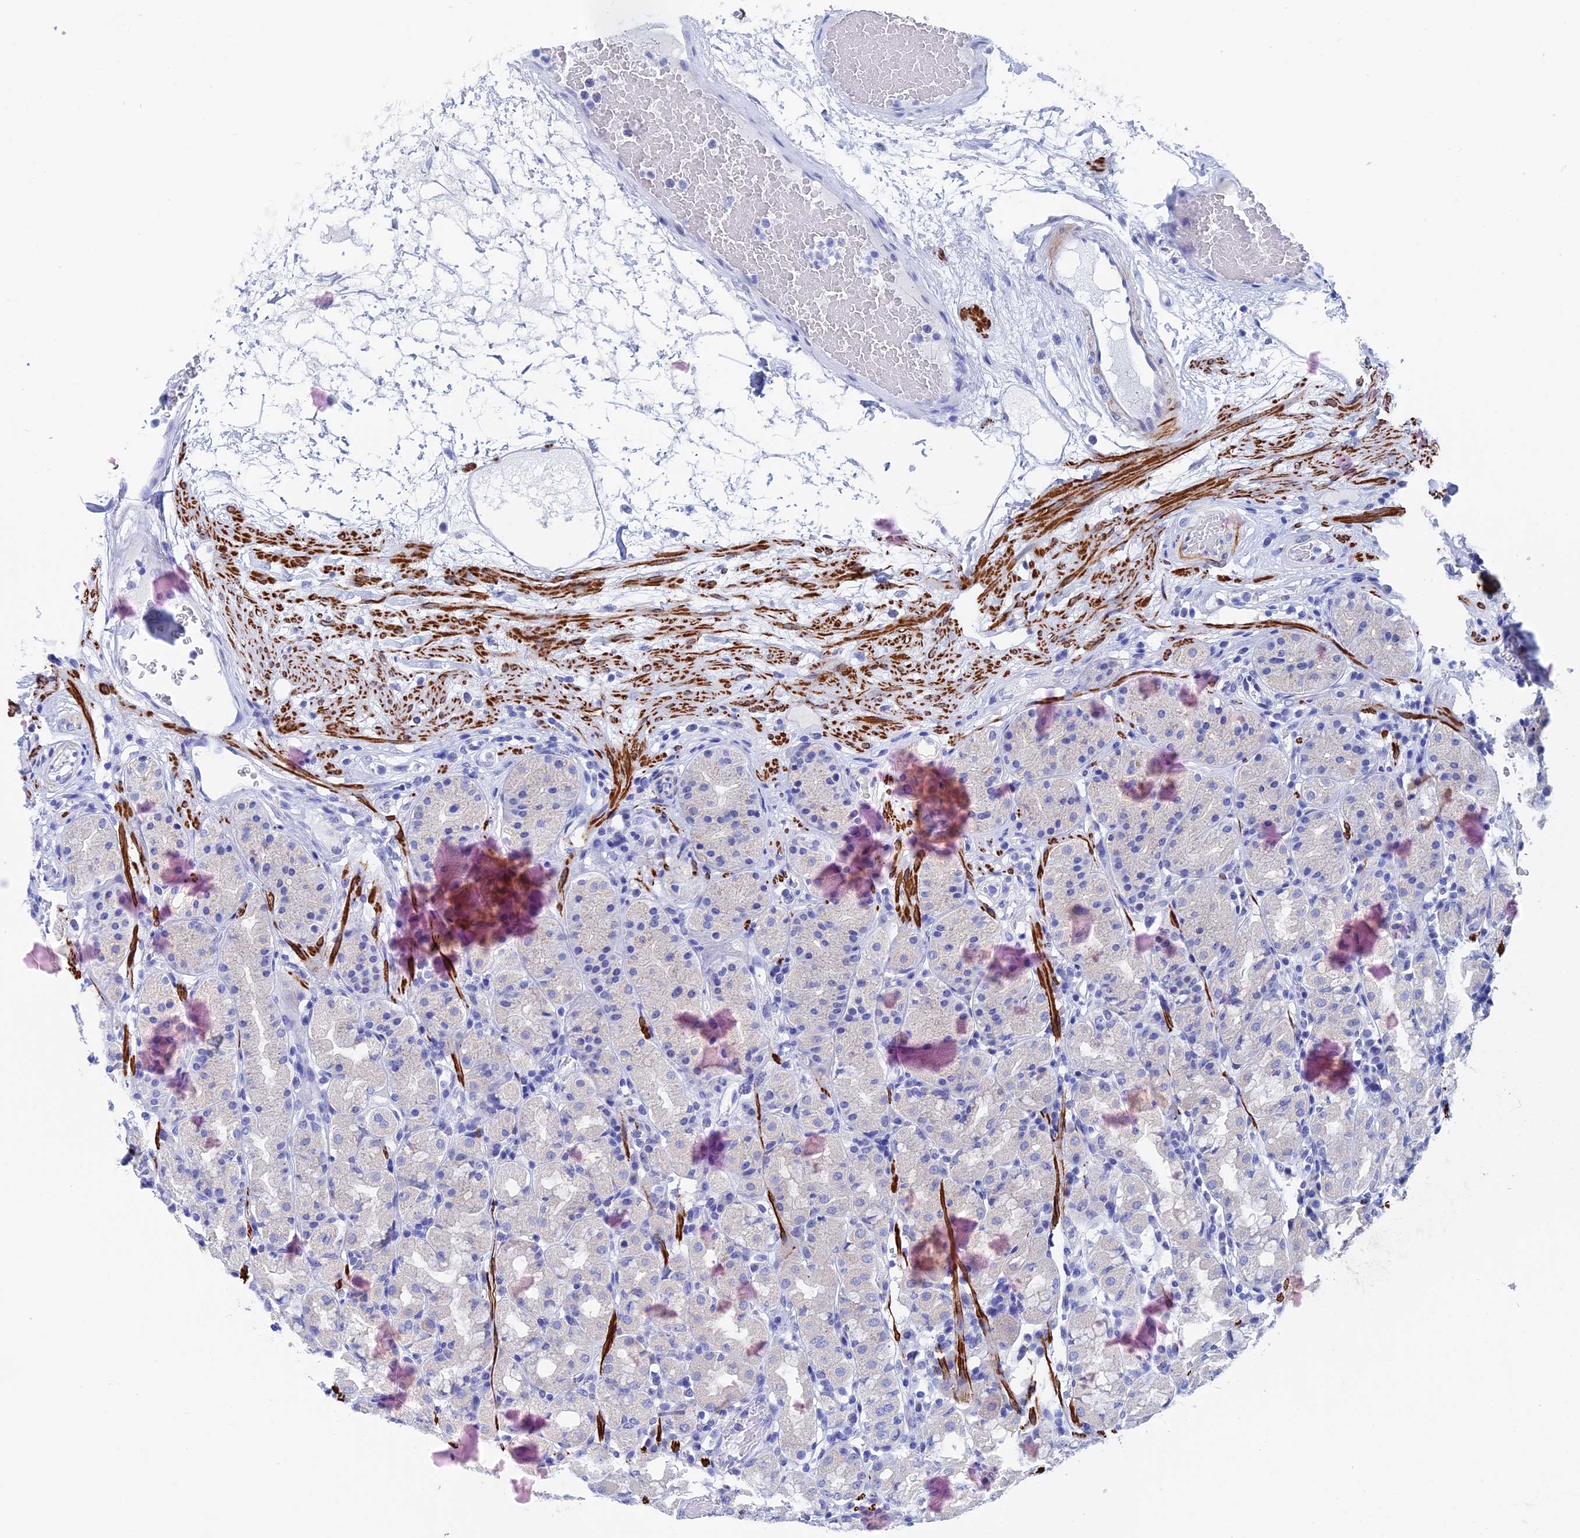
{"staining": {"intensity": "negative", "quantity": "none", "location": "none"}, "tissue": "stomach", "cell_type": "Glandular cells", "image_type": "normal", "snomed": [{"axis": "morphology", "description": "Normal tissue, NOS"}, {"axis": "topography", "description": "Stomach, lower"}], "caption": "Micrograph shows no significant protein expression in glandular cells of unremarkable stomach. (Stains: DAB IHC with hematoxylin counter stain, Microscopy: brightfield microscopy at high magnification).", "gene": "WDR83", "patient": {"sex": "female", "age": 56}}